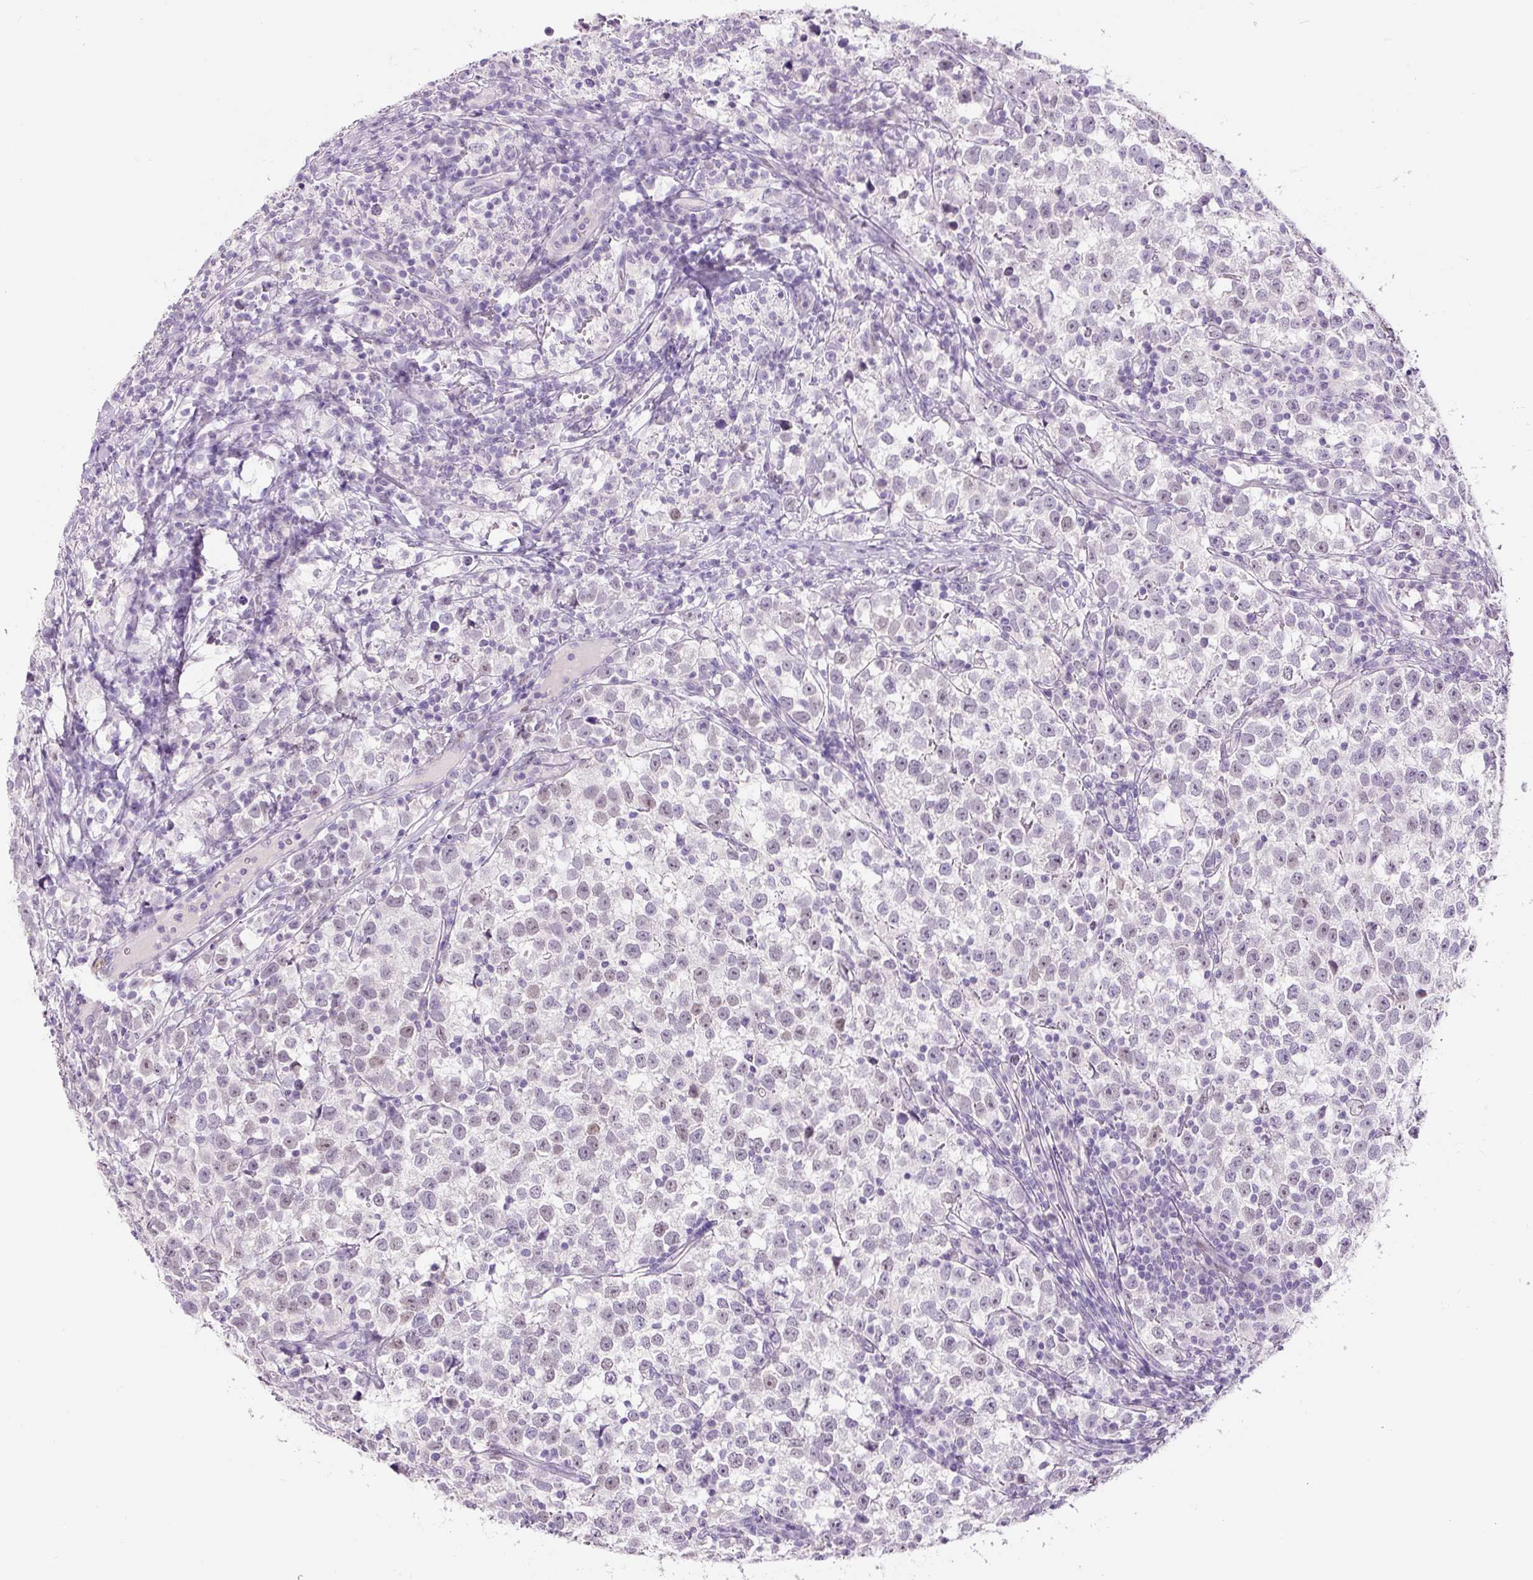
{"staining": {"intensity": "weak", "quantity": "25%-75%", "location": "nuclear"}, "tissue": "testis cancer", "cell_type": "Tumor cells", "image_type": "cancer", "snomed": [{"axis": "morphology", "description": "Normal tissue, NOS"}, {"axis": "morphology", "description": "Seminoma, NOS"}, {"axis": "topography", "description": "Testis"}], "caption": "Testis cancer stained for a protein shows weak nuclear positivity in tumor cells. (DAB = brown stain, brightfield microscopy at high magnification).", "gene": "SIX1", "patient": {"sex": "male", "age": 43}}